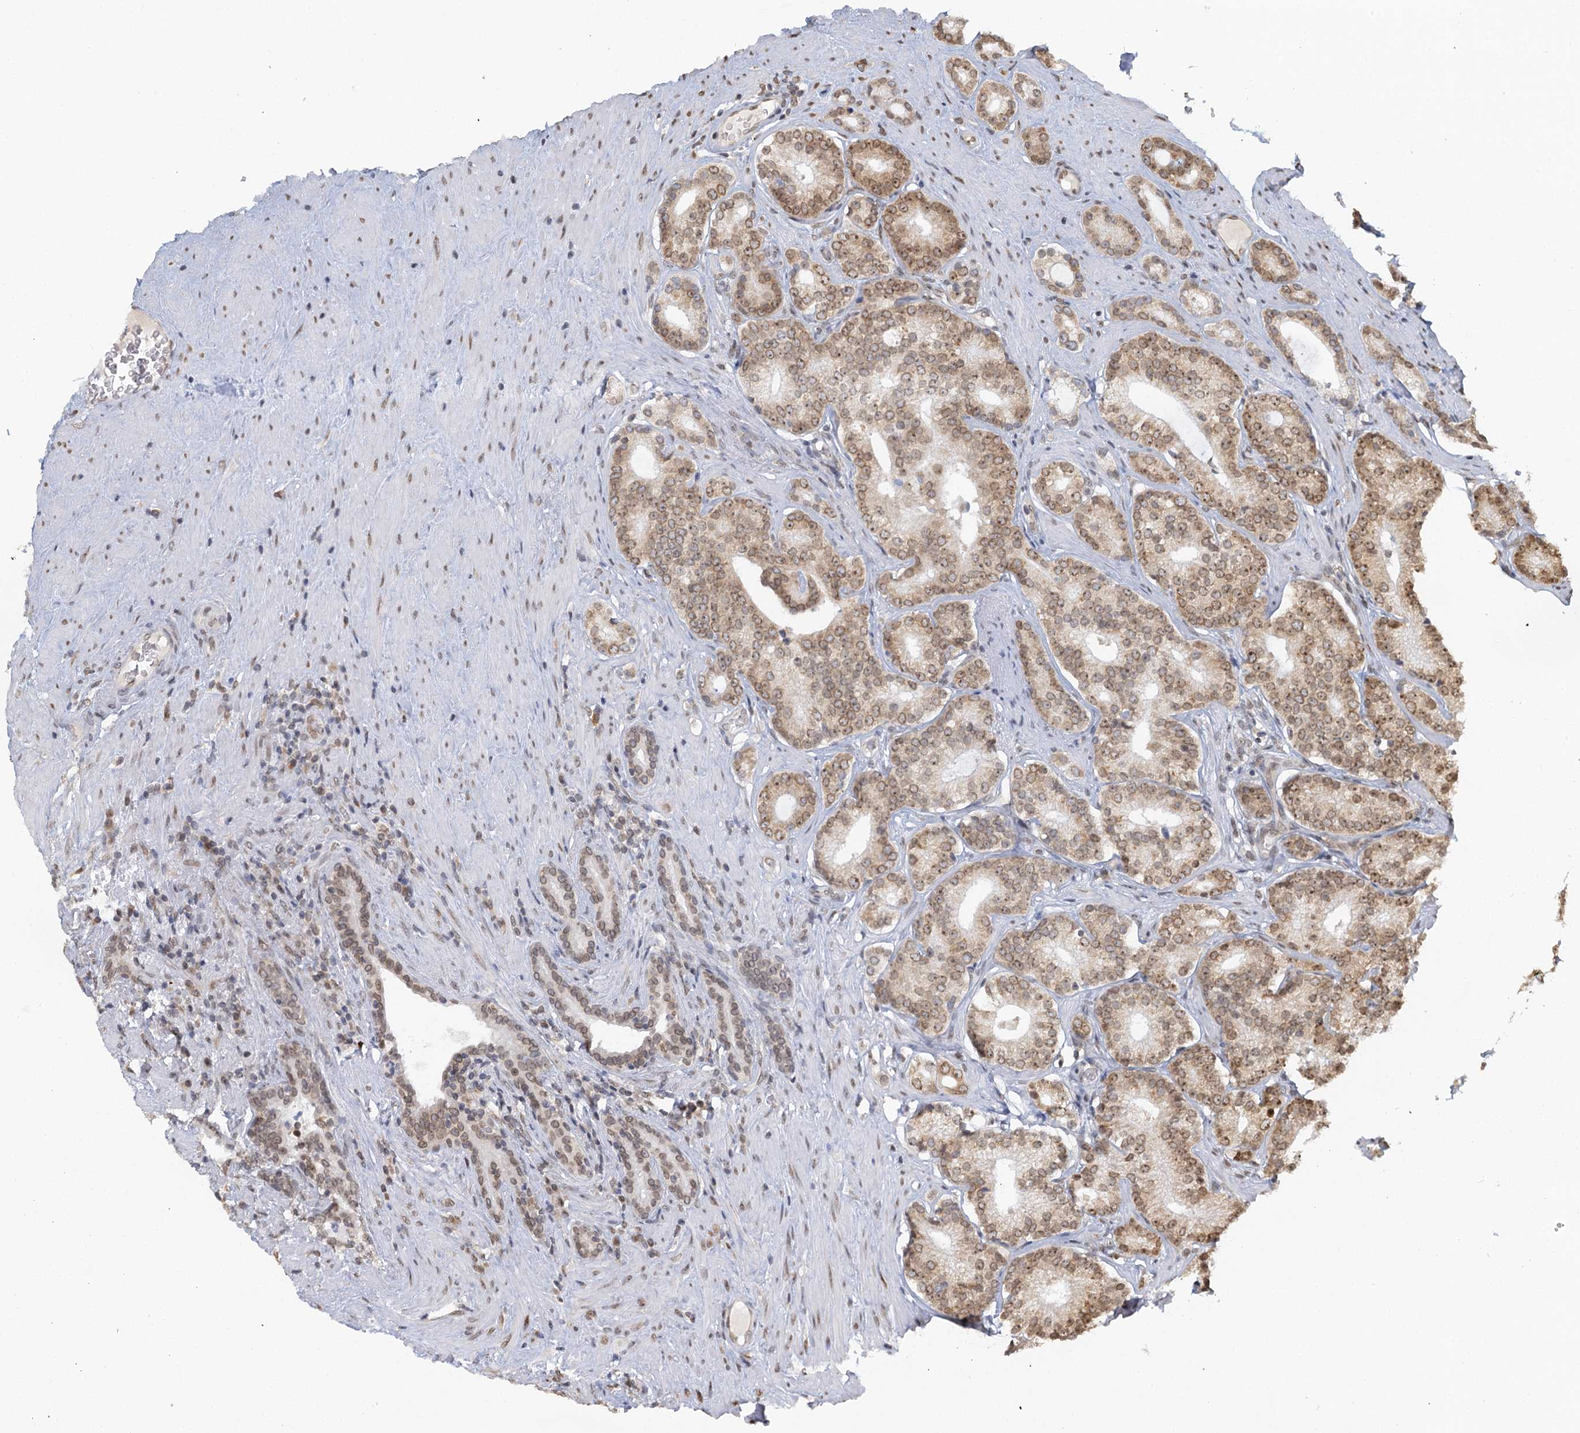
{"staining": {"intensity": "weak", "quantity": ">75%", "location": "cytoplasmic/membranous,nuclear"}, "tissue": "prostate cancer", "cell_type": "Tumor cells", "image_type": "cancer", "snomed": [{"axis": "morphology", "description": "Adenocarcinoma, Low grade"}, {"axis": "topography", "description": "Prostate"}], "caption": "Human prostate adenocarcinoma (low-grade) stained with a protein marker reveals weak staining in tumor cells.", "gene": "TREX1", "patient": {"sex": "male", "age": 71}}